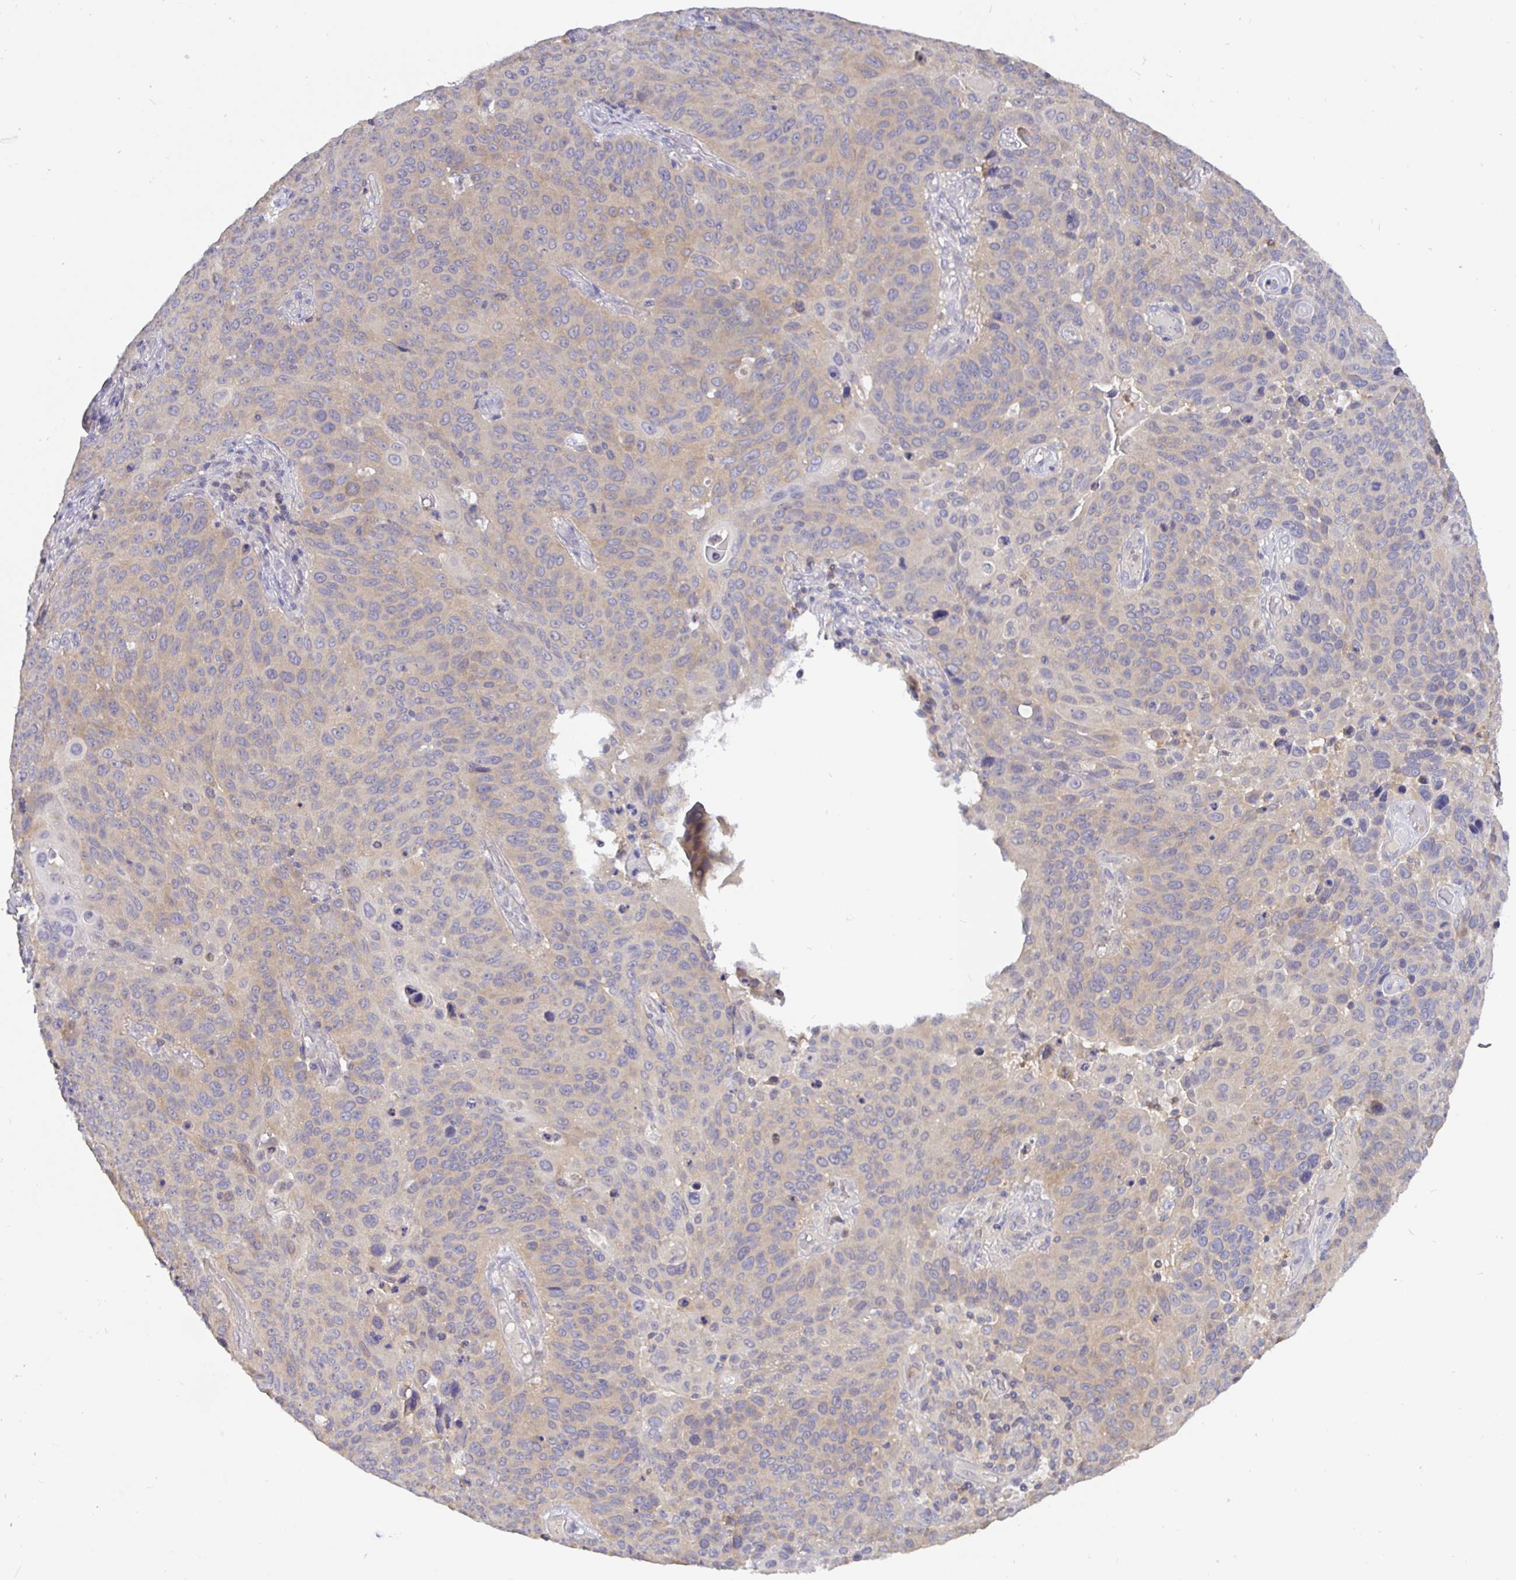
{"staining": {"intensity": "moderate", "quantity": "25%-75%", "location": "cytoplasmic/membranous"}, "tissue": "lung cancer", "cell_type": "Tumor cells", "image_type": "cancer", "snomed": [{"axis": "morphology", "description": "Squamous cell carcinoma, NOS"}, {"axis": "topography", "description": "Lung"}], "caption": "Squamous cell carcinoma (lung) was stained to show a protein in brown. There is medium levels of moderate cytoplasmic/membranous positivity in about 25%-75% of tumor cells. (DAB IHC with brightfield microscopy, high magnification).", "gene": "KIF21A", "patient": {"sex": "male", "age": 68}}